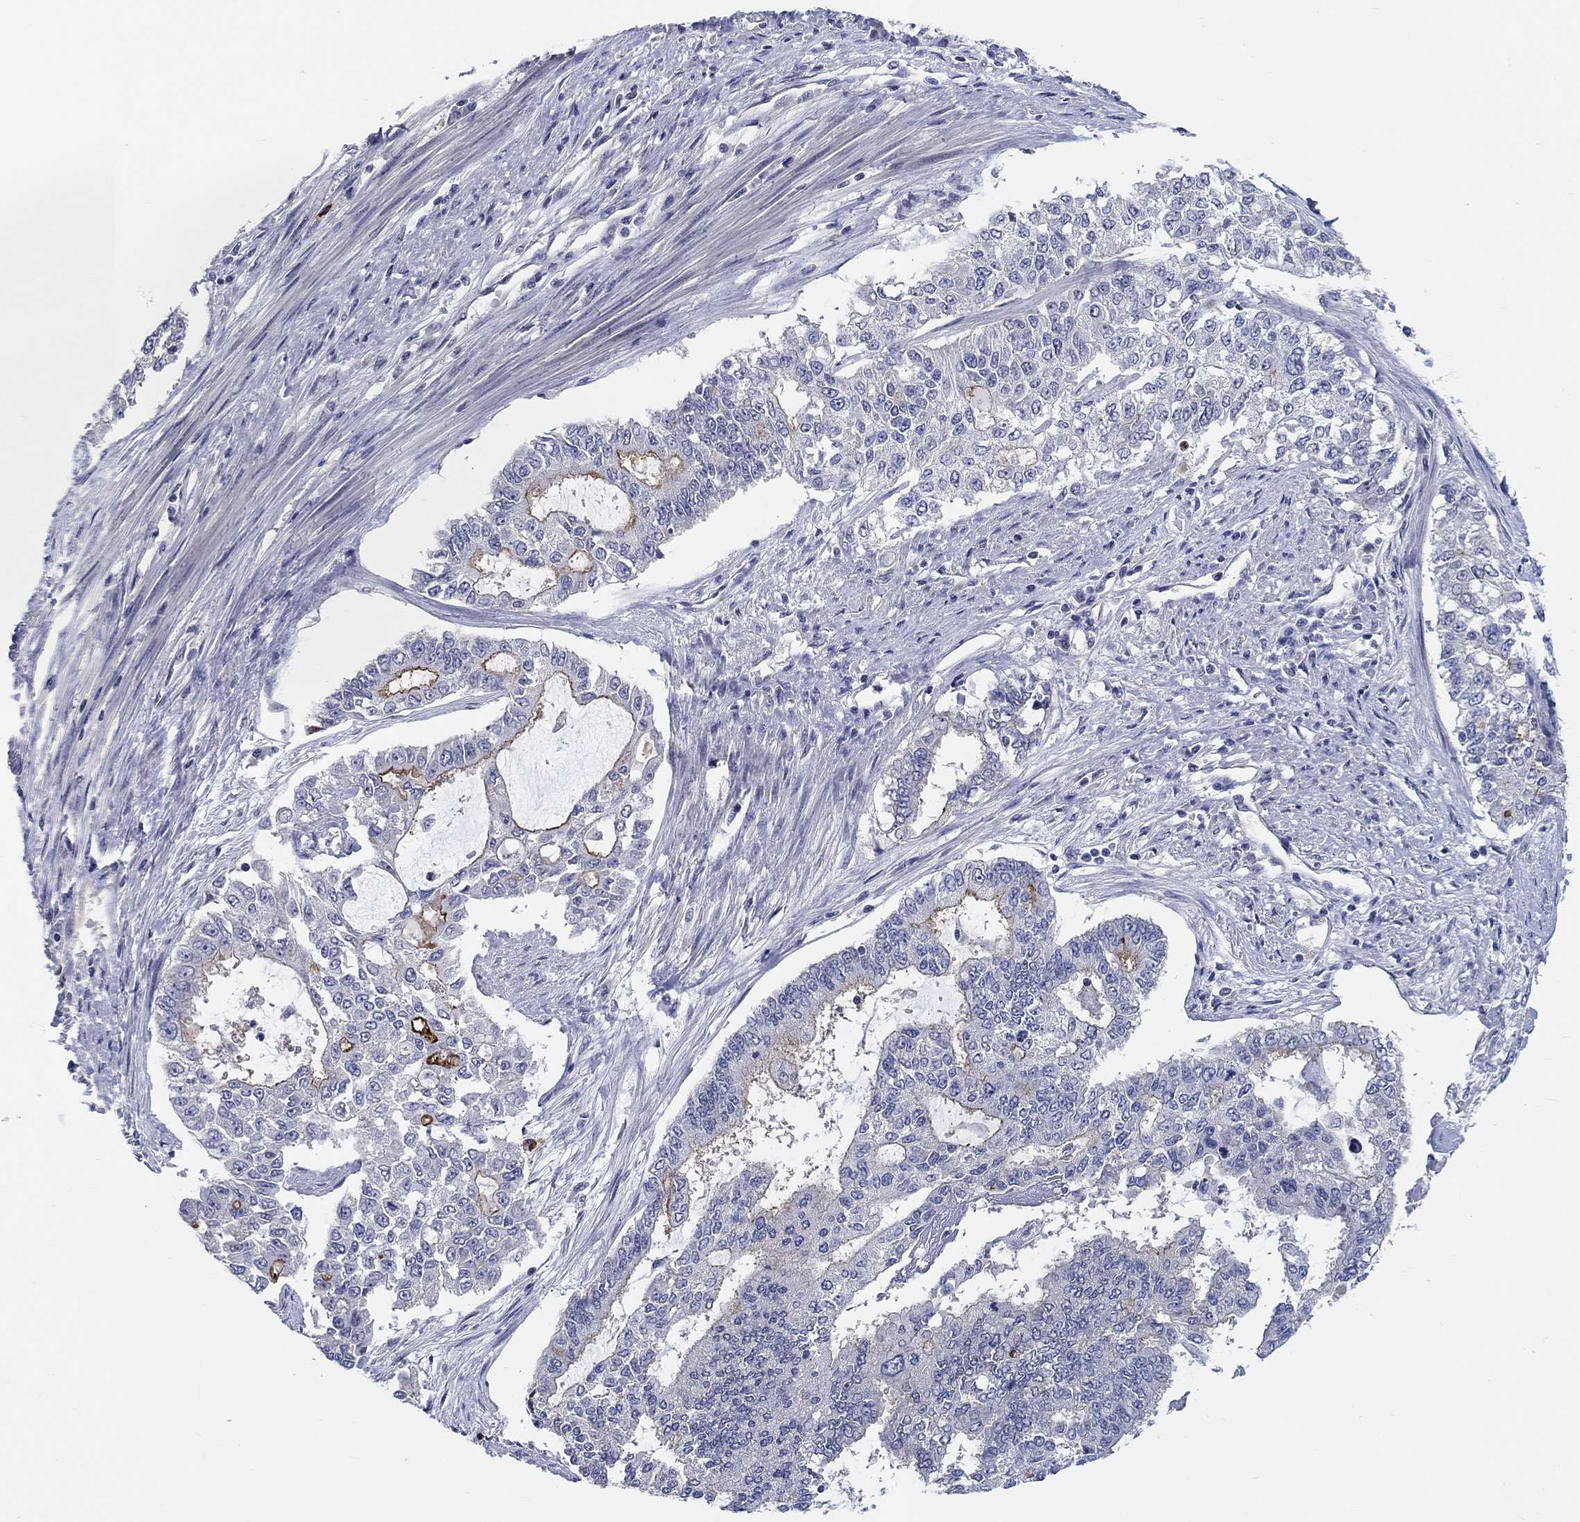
{"staining": {"intensity": "strong", "quantity": "<25%", "location": "cytoplasmic/membranous"}, "tissue": "endometrial cancer", "cell_type": "Tumor cells", "image_type": "cancer", "snomed": [{"axis": "morphology", "description": "Adenocarcinoma, NOS"}, {"axis": "topography", "description": "Uterus"}], "caption": "Adenocarcinoma (endometrial) tissue shows strong cytoplasmic/membranous positivity in about <25% of tumor cells", "gene": "SMIM18", "patient": {"sex": "female", "age": 59}}